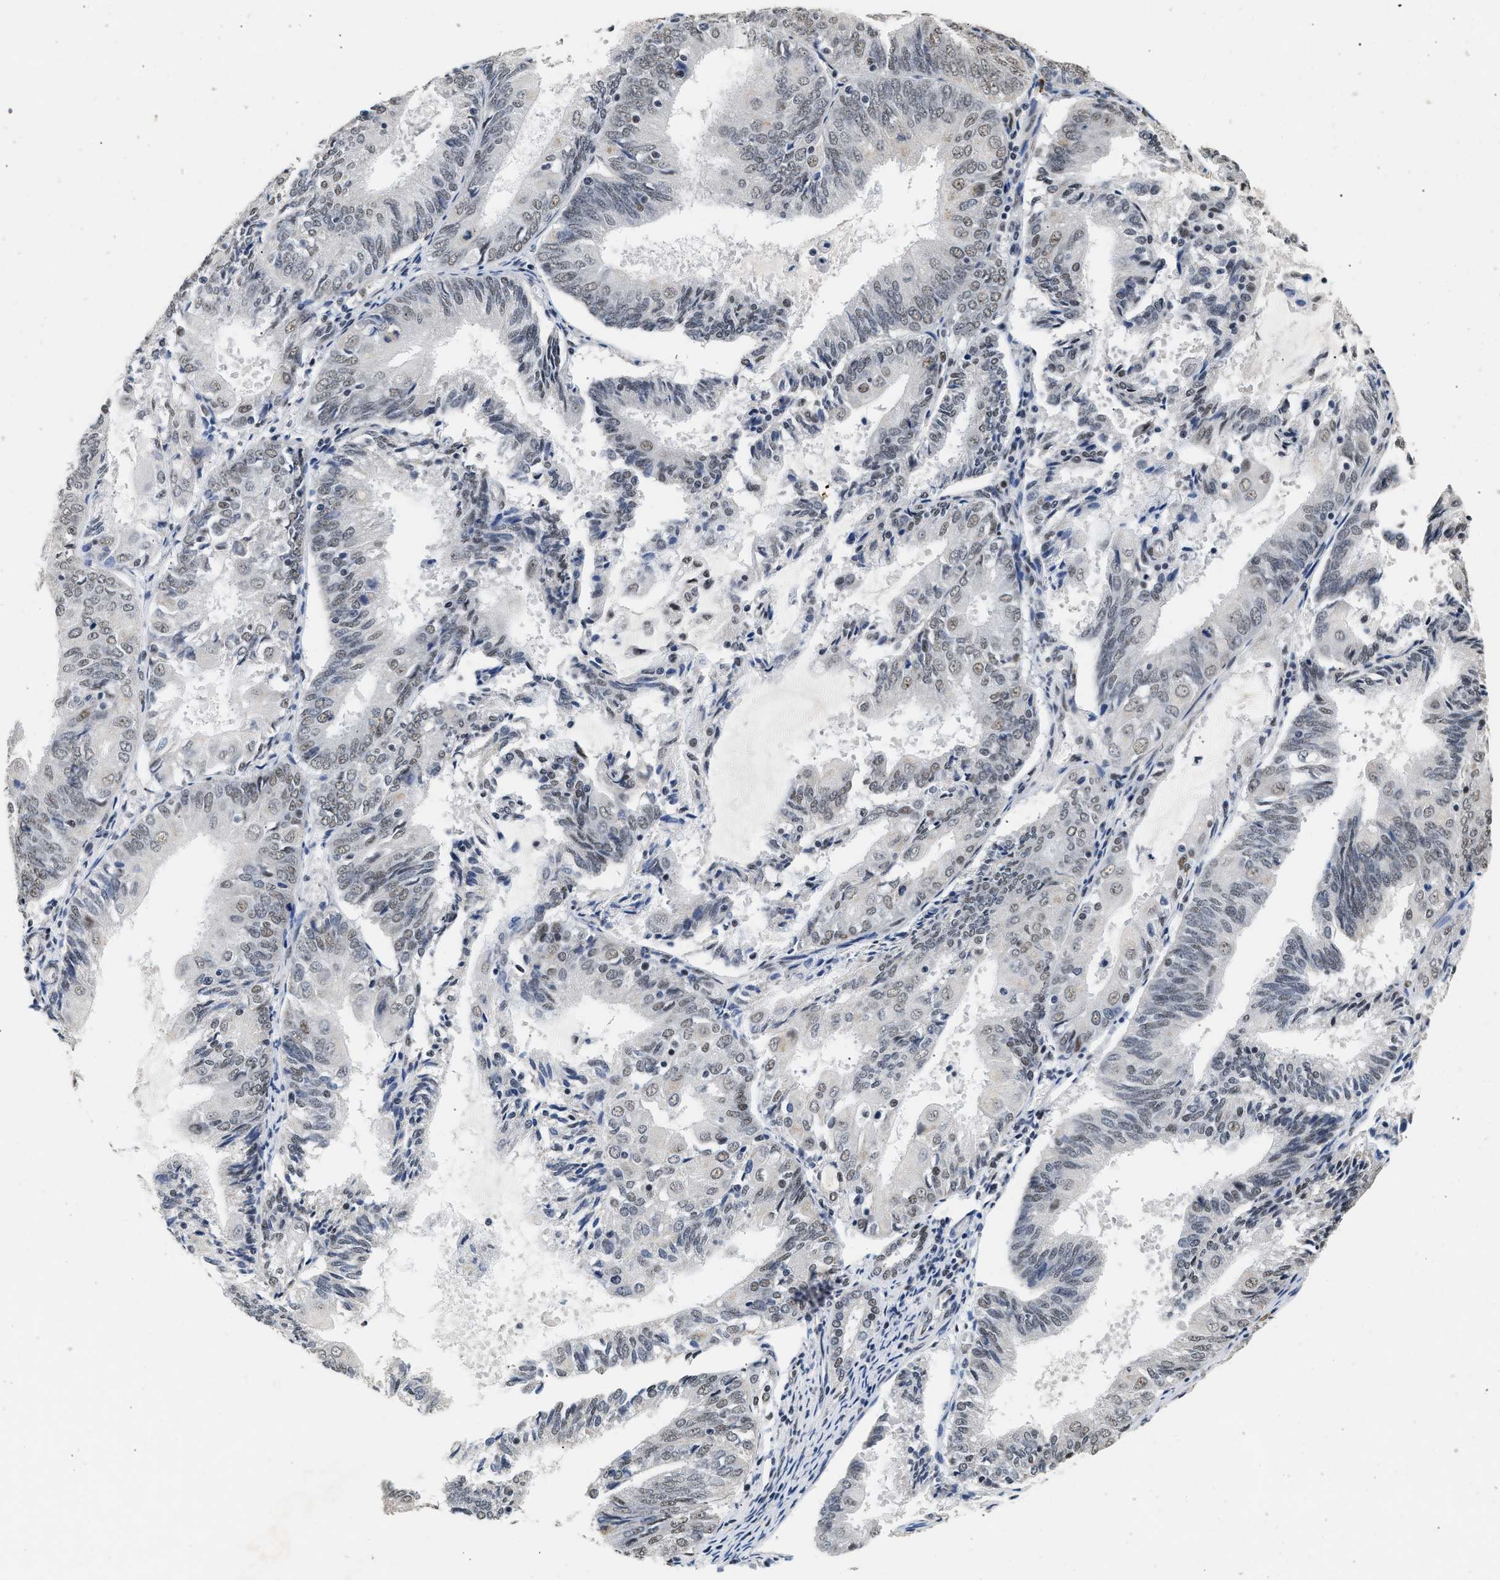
{"staining": {"intensity": "weak", "quantity": "25%-75%", "location": "nuclear"}, "tissue": "endometrial cancer", "cell_type": "Tumor cells", "image_type": "cancer", "snomed": [{"axis": "morphology", "description": "Adenocarcinoma, NOS"}, {"axis": "topography", "description": "Endometrium"}], "caption": "The photomicrograph reveals a brown stain indicating the presence of a protein in the nuclear of tumor cells in endometrial adenocarcinoma. The protein is shown in brown color, while the nuclei are stained blue.", "gene": "THOC1", "patient": {"sex": "female", "age": 81}}